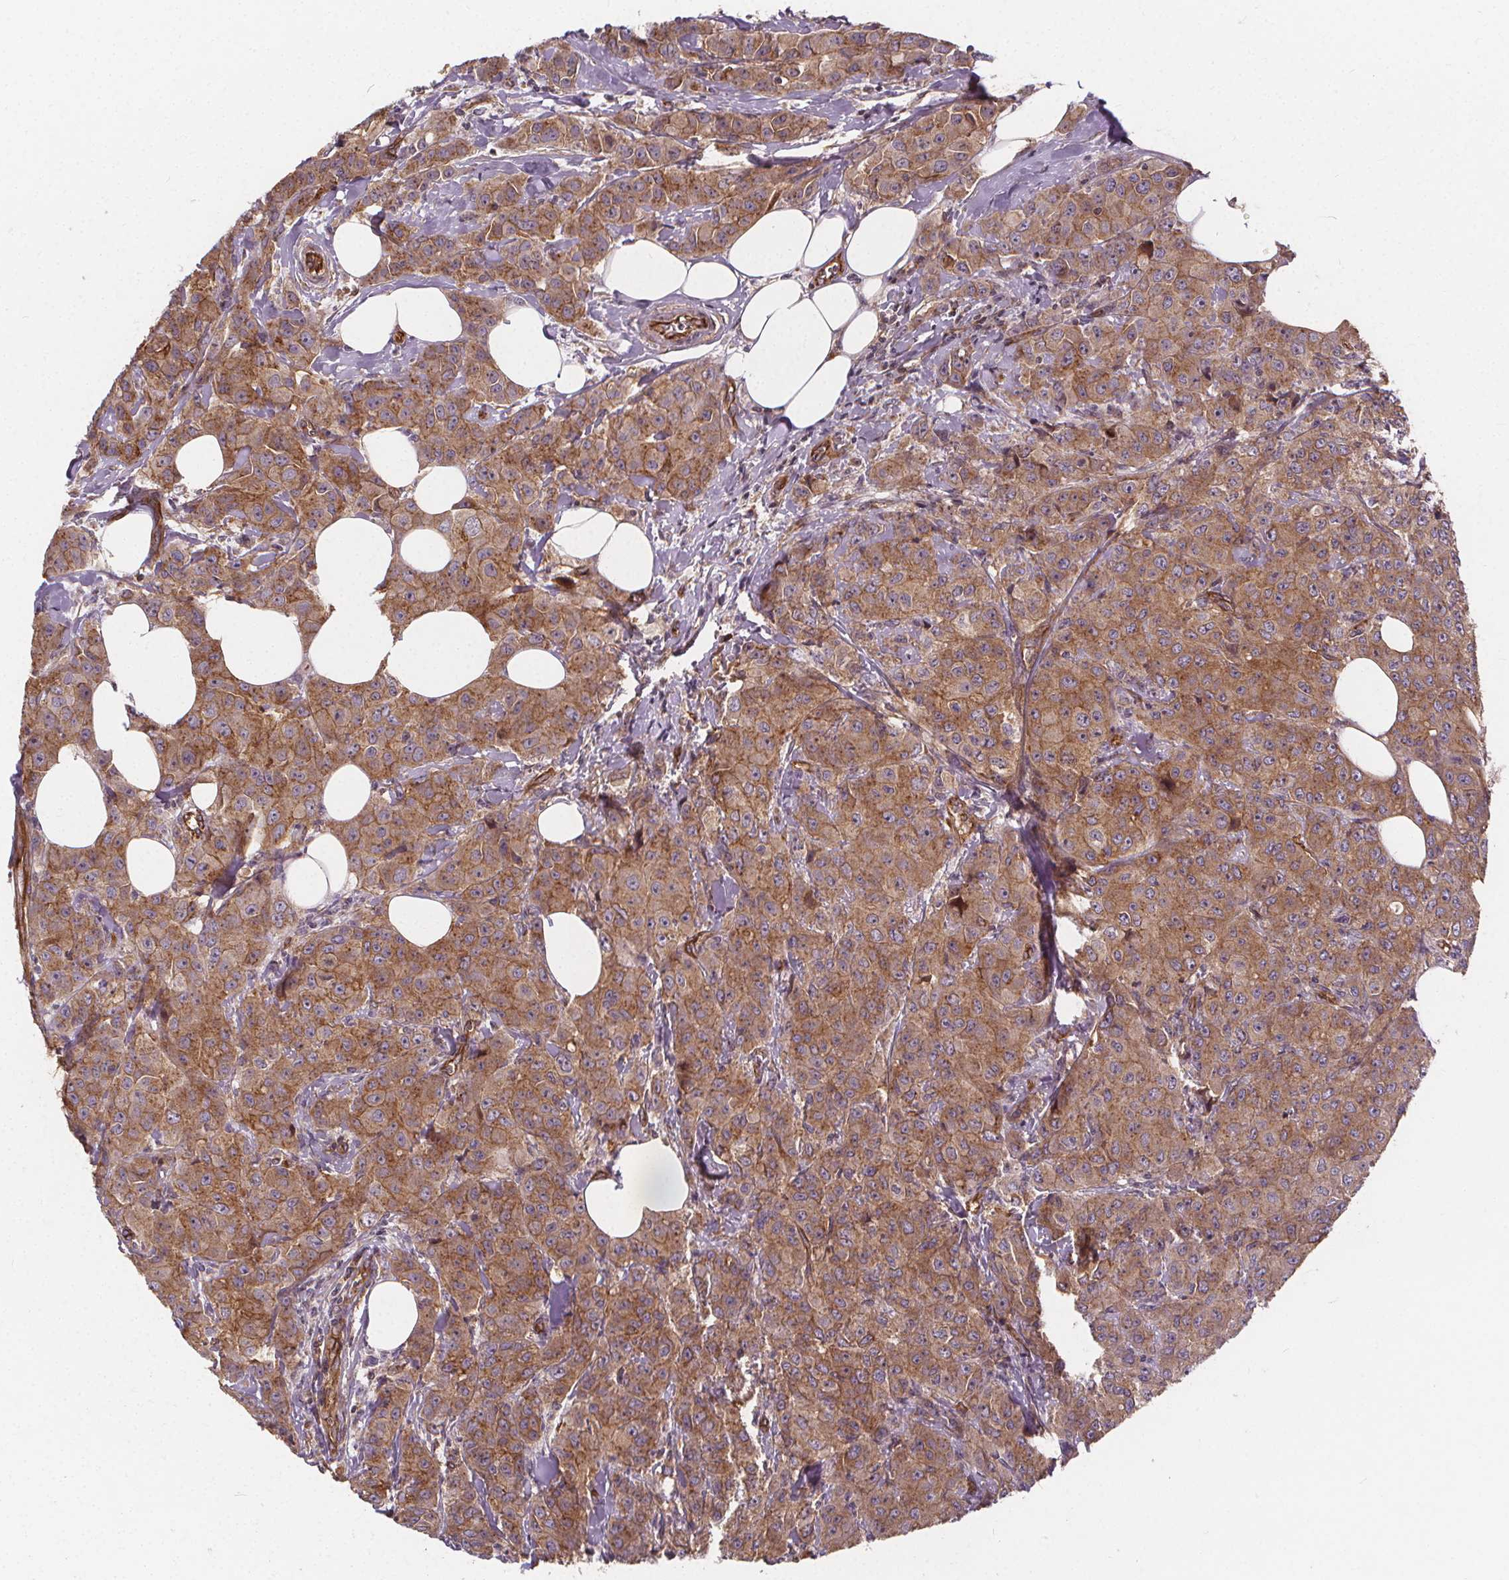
{"staining": {"intensity": "moderate", "quantity": ">75%", "location": "cytoplasmic/membranous"}, "tissue": "breast cancer", "cell_type": "Tumor cells", "image_type": "cancer", "snomed": [{"axis": "morphology", "description": "Normal tissue, NOS"}, {"axis": "morphology", "description": "Duct carcinoma"}, {"axis": "topography", "description": "Breast"}], "caption": "DAB (3,3'-diaminobenzidine) immunohistochemical staining of breast cancer (invasive ductal carcinoma) reveals moderate cytoplasmic/membranous protein staining in about >75% of tumor cells. (Stains: DAB (3,3'-diaminobenzidine) in brown, nuclei in blue, Microscopy: brightfield microscopy at high magnification).", "gene": "CLINT1", "patient": {"sex": "female", "age": 43}}